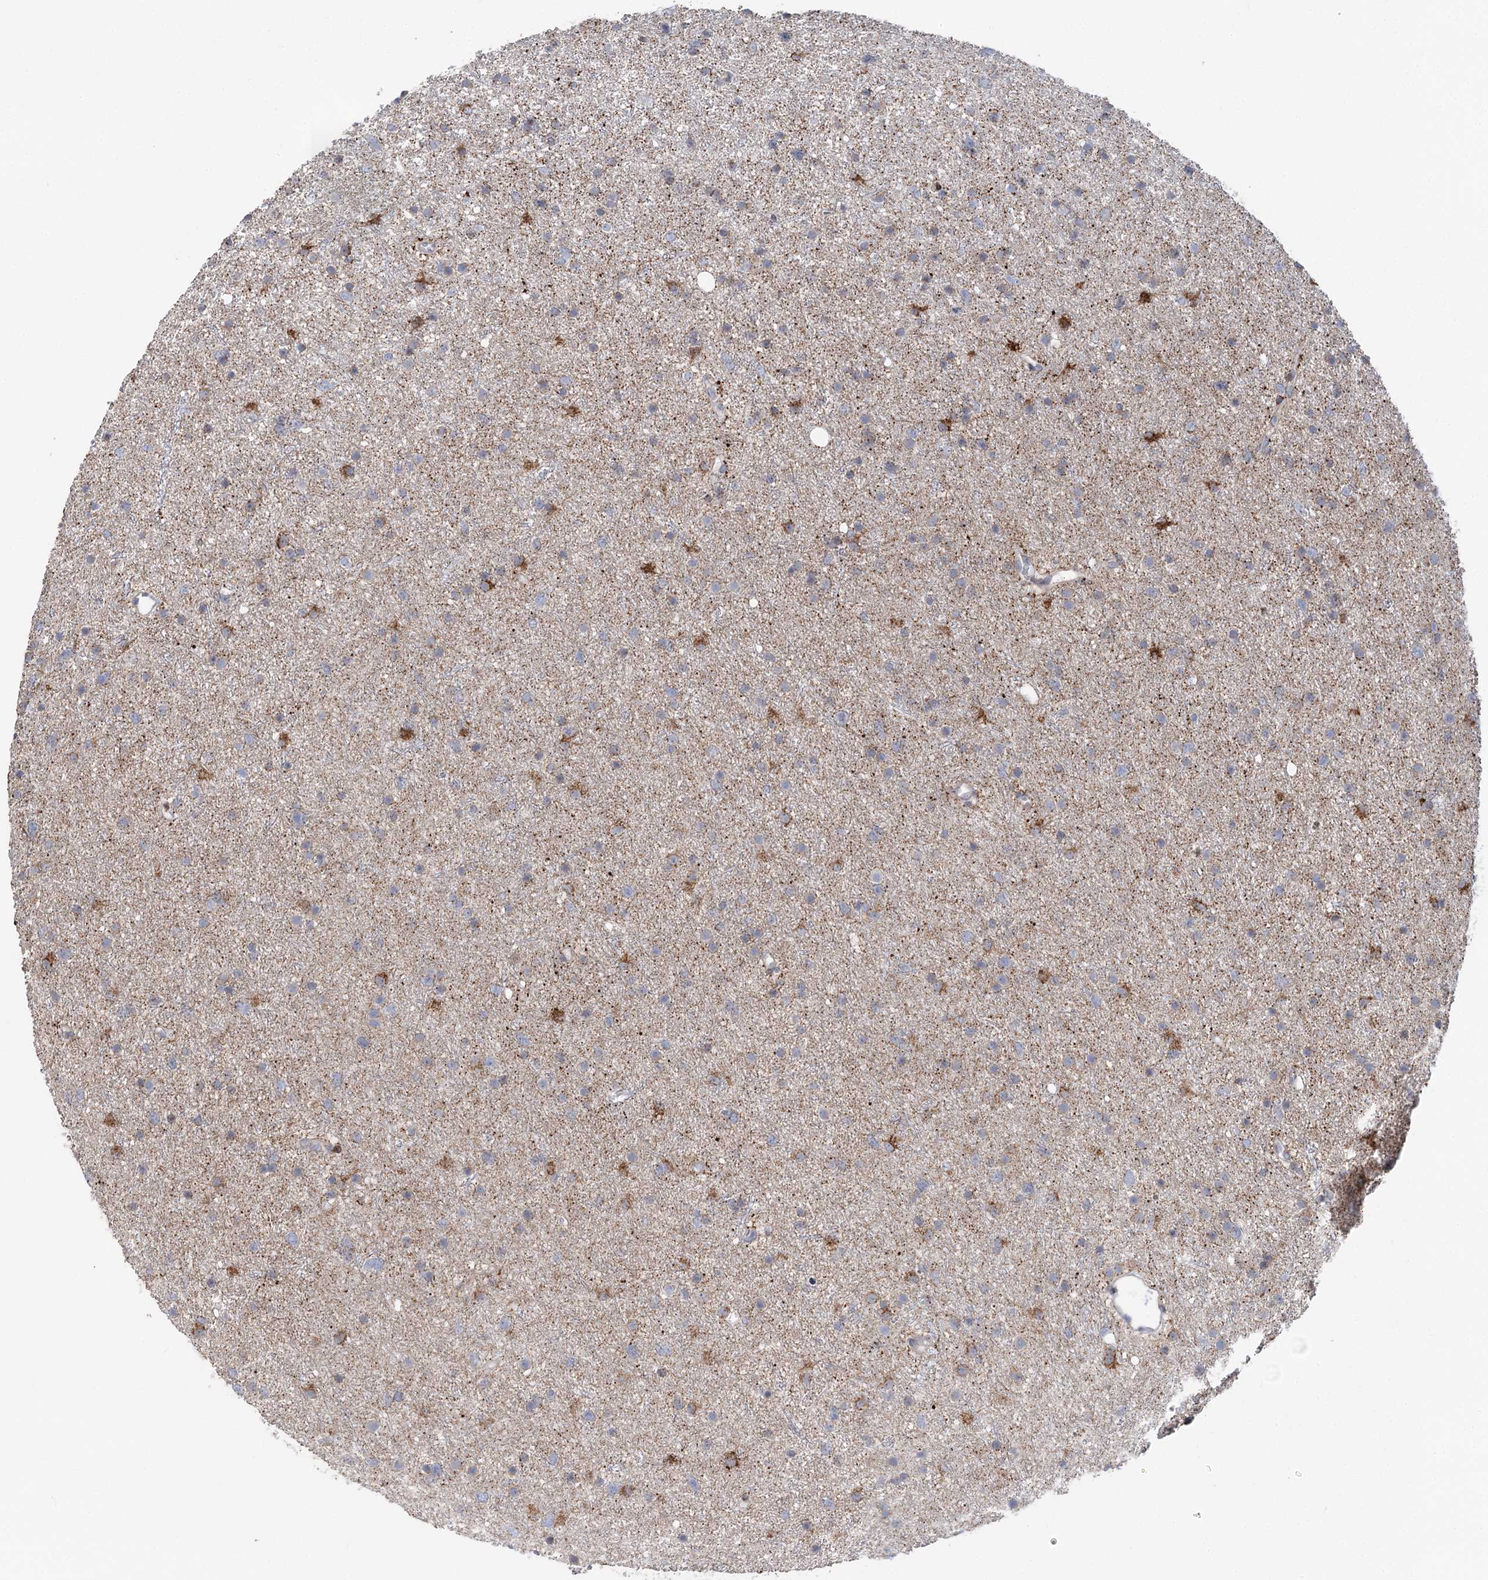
{"staining": {"intensity": "moderate", "quantity": "<25%", "location": "cytoplasmic/membranous"}, "tissue": "glioma", "cell_type": "Tumor cells", "image_type": "cancer", "snomed": [{"axis": "morphology", "description": "Glioma, malignant, Low grade"}, {"axis": "topography", "description": "Cerebral cortex"}], "caption": "An IHC histopathology image of tumor tissue is shown. Protein staining in brown labels moderate cytoplasmic/membranous positivity in malignant glioma (low-grade) within tumor cells.", "gene": "PTGR1", "patient": {"sex": "female", "age": 39}}